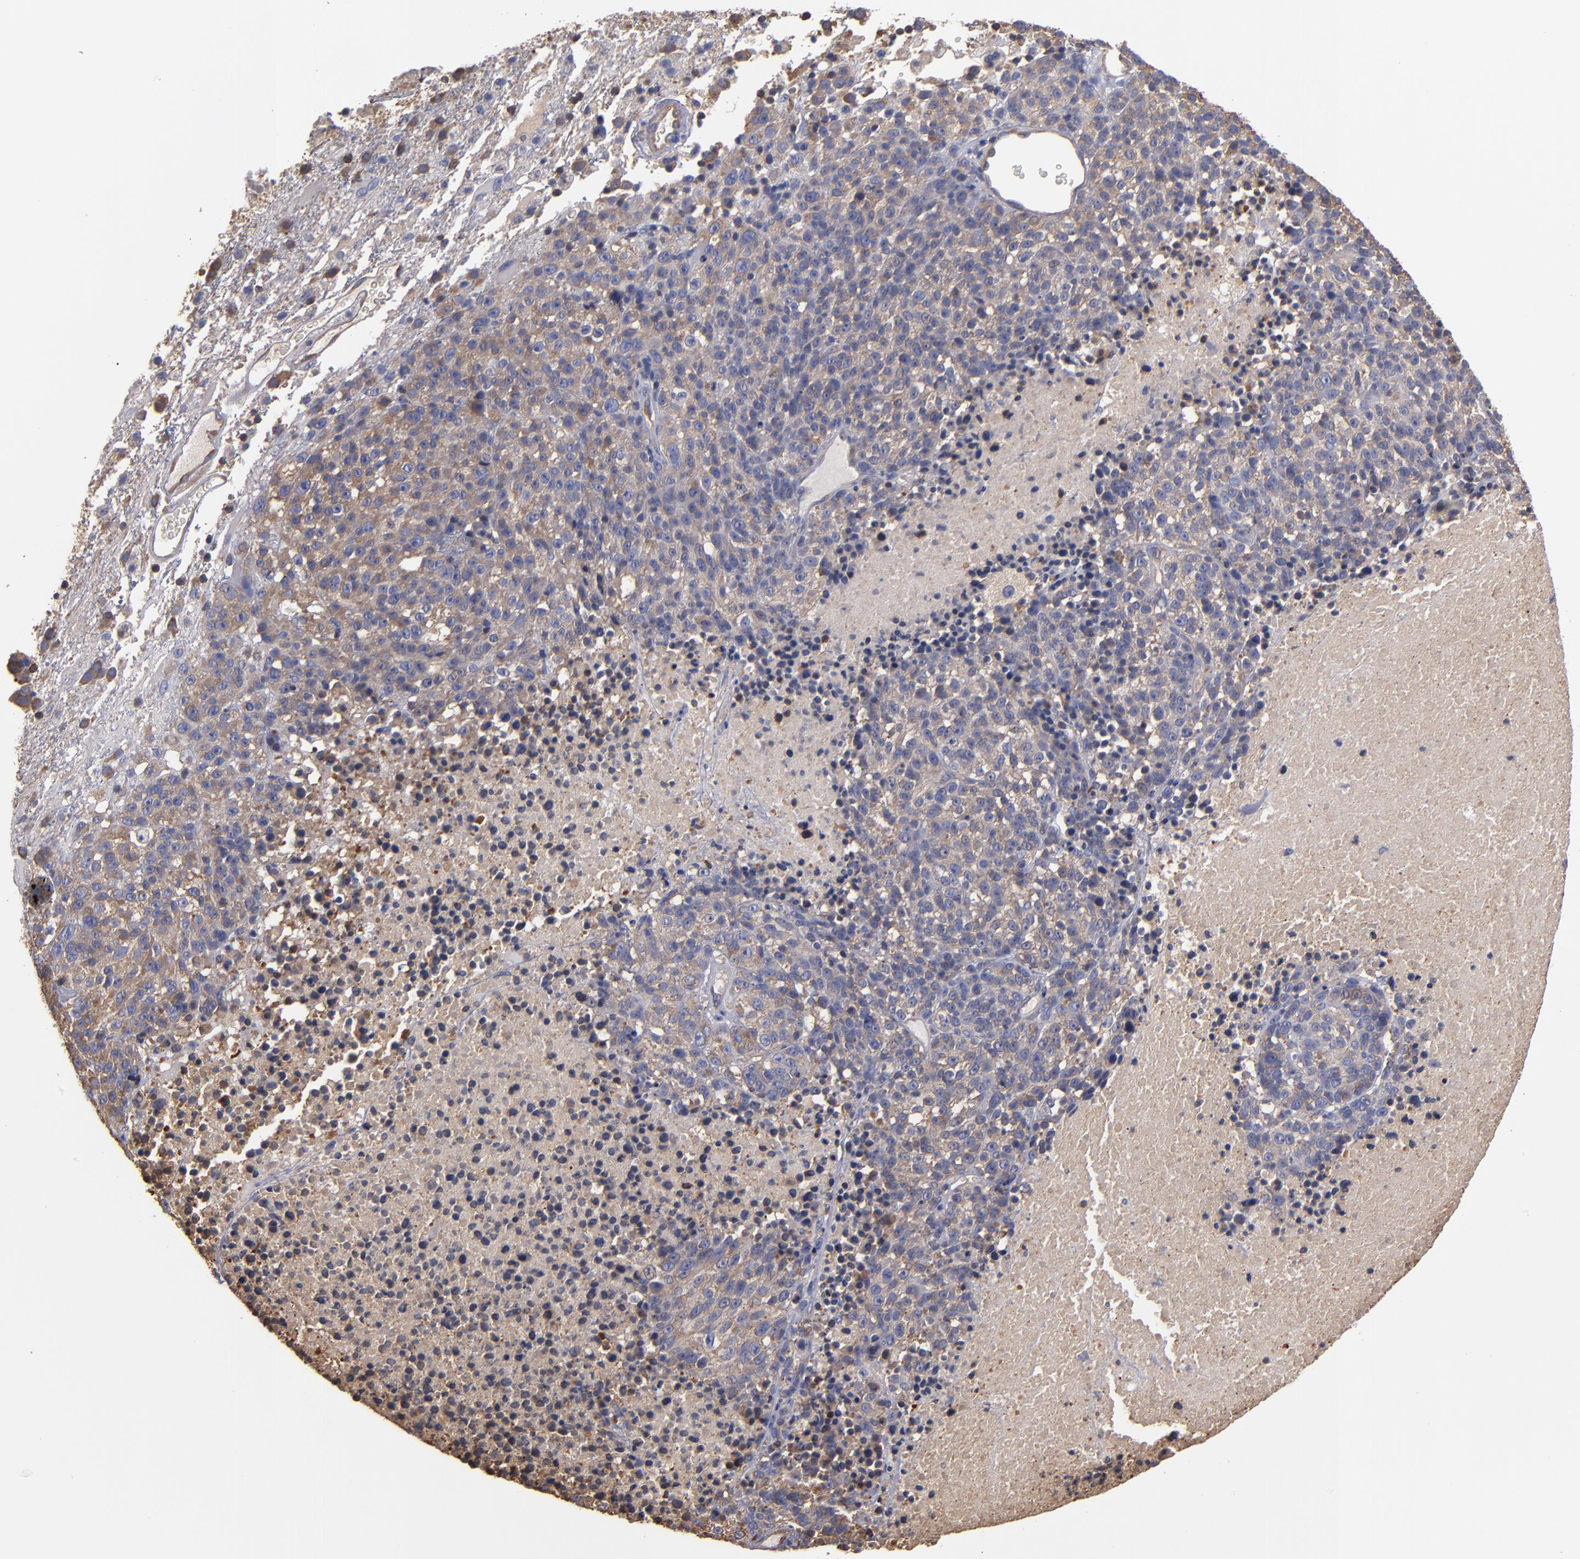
{"staining": {"intensity": "weak", "quantity": "25%-75%", "location": "cytoplasmic/membranous"}, "tissue": "melanoma", "cell_type": "Tumor cells", "image_type": "cancer", "snomed": [{"axis": "morphology", "description": "Malignant melanoma, Metastatic site"}, {"axis": "topography", "description": "Cerebral cortex"}], "caption": "An immunohistochemistry photomicrograph of tumor tissue is shown. Protein staining in brown shows weak cytoplasmic/membranous positivity in melanoma within tumor cells.", "gene": "ESYT2", "patient": {"sex": "female", "age": 52}}